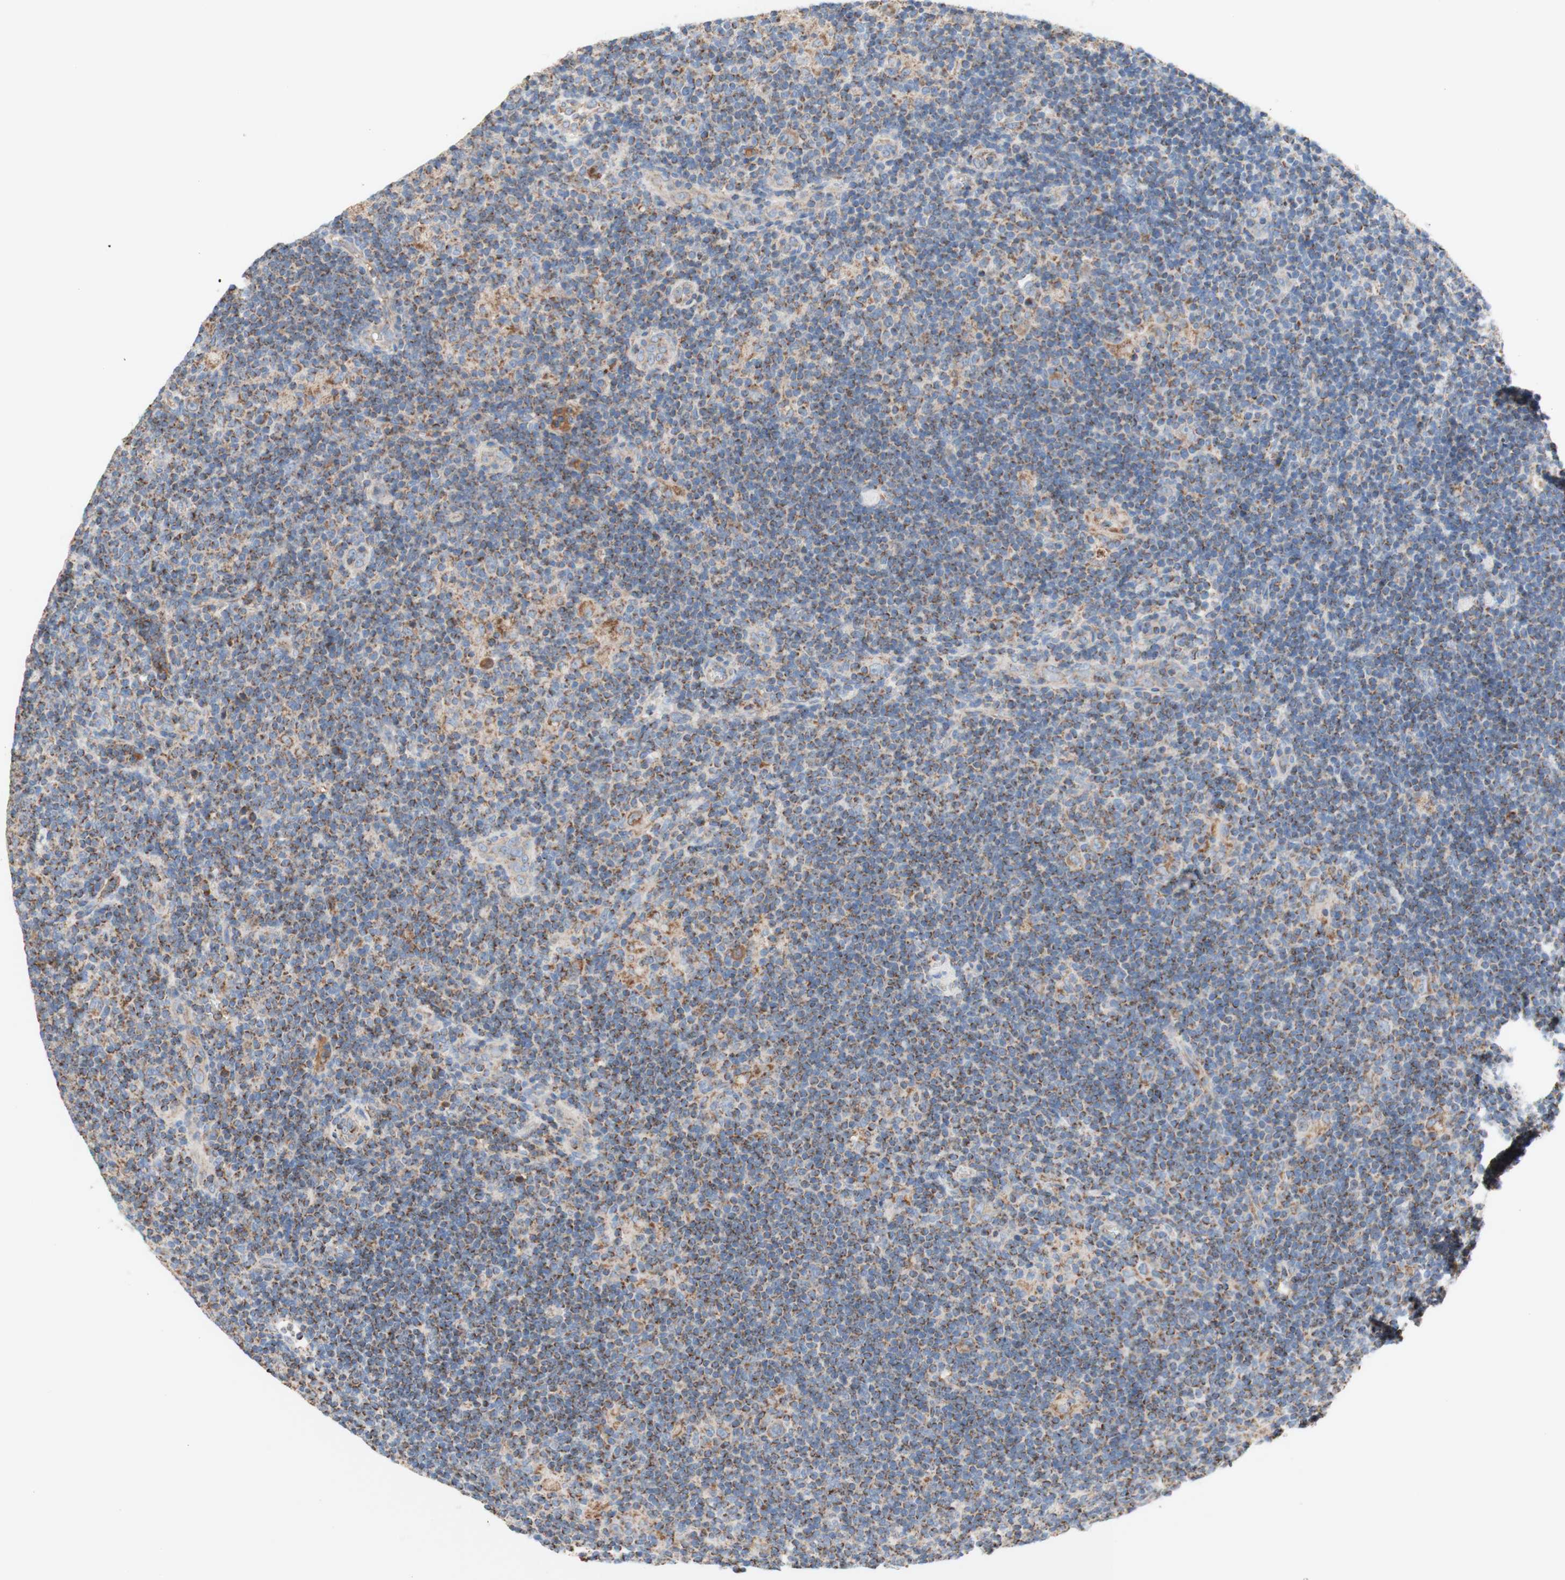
{"staining": {"intensity": "moderate", "quantity": ">75%", "location": "cytoplasmic/membranous"}, "tissue": "lymphoma", "cell_type": "Tumor cells", "image_type": "cancer", "snomed": [{"axis": "morphology", "description": "Hodgkin's disease, NOS"}, {"axis": "topography", "description": "Lymph node"}], "caption": "Protein expression analysis of human Hodgkin's disease reveals moderate cytoplasmic/membranous positivity in approximately >75% of tumor cells. (Brightfield microscopy of DAB IHC at high magnification).", "gene": "SDHB", "patient": {"sex": "female", "age": 57}}